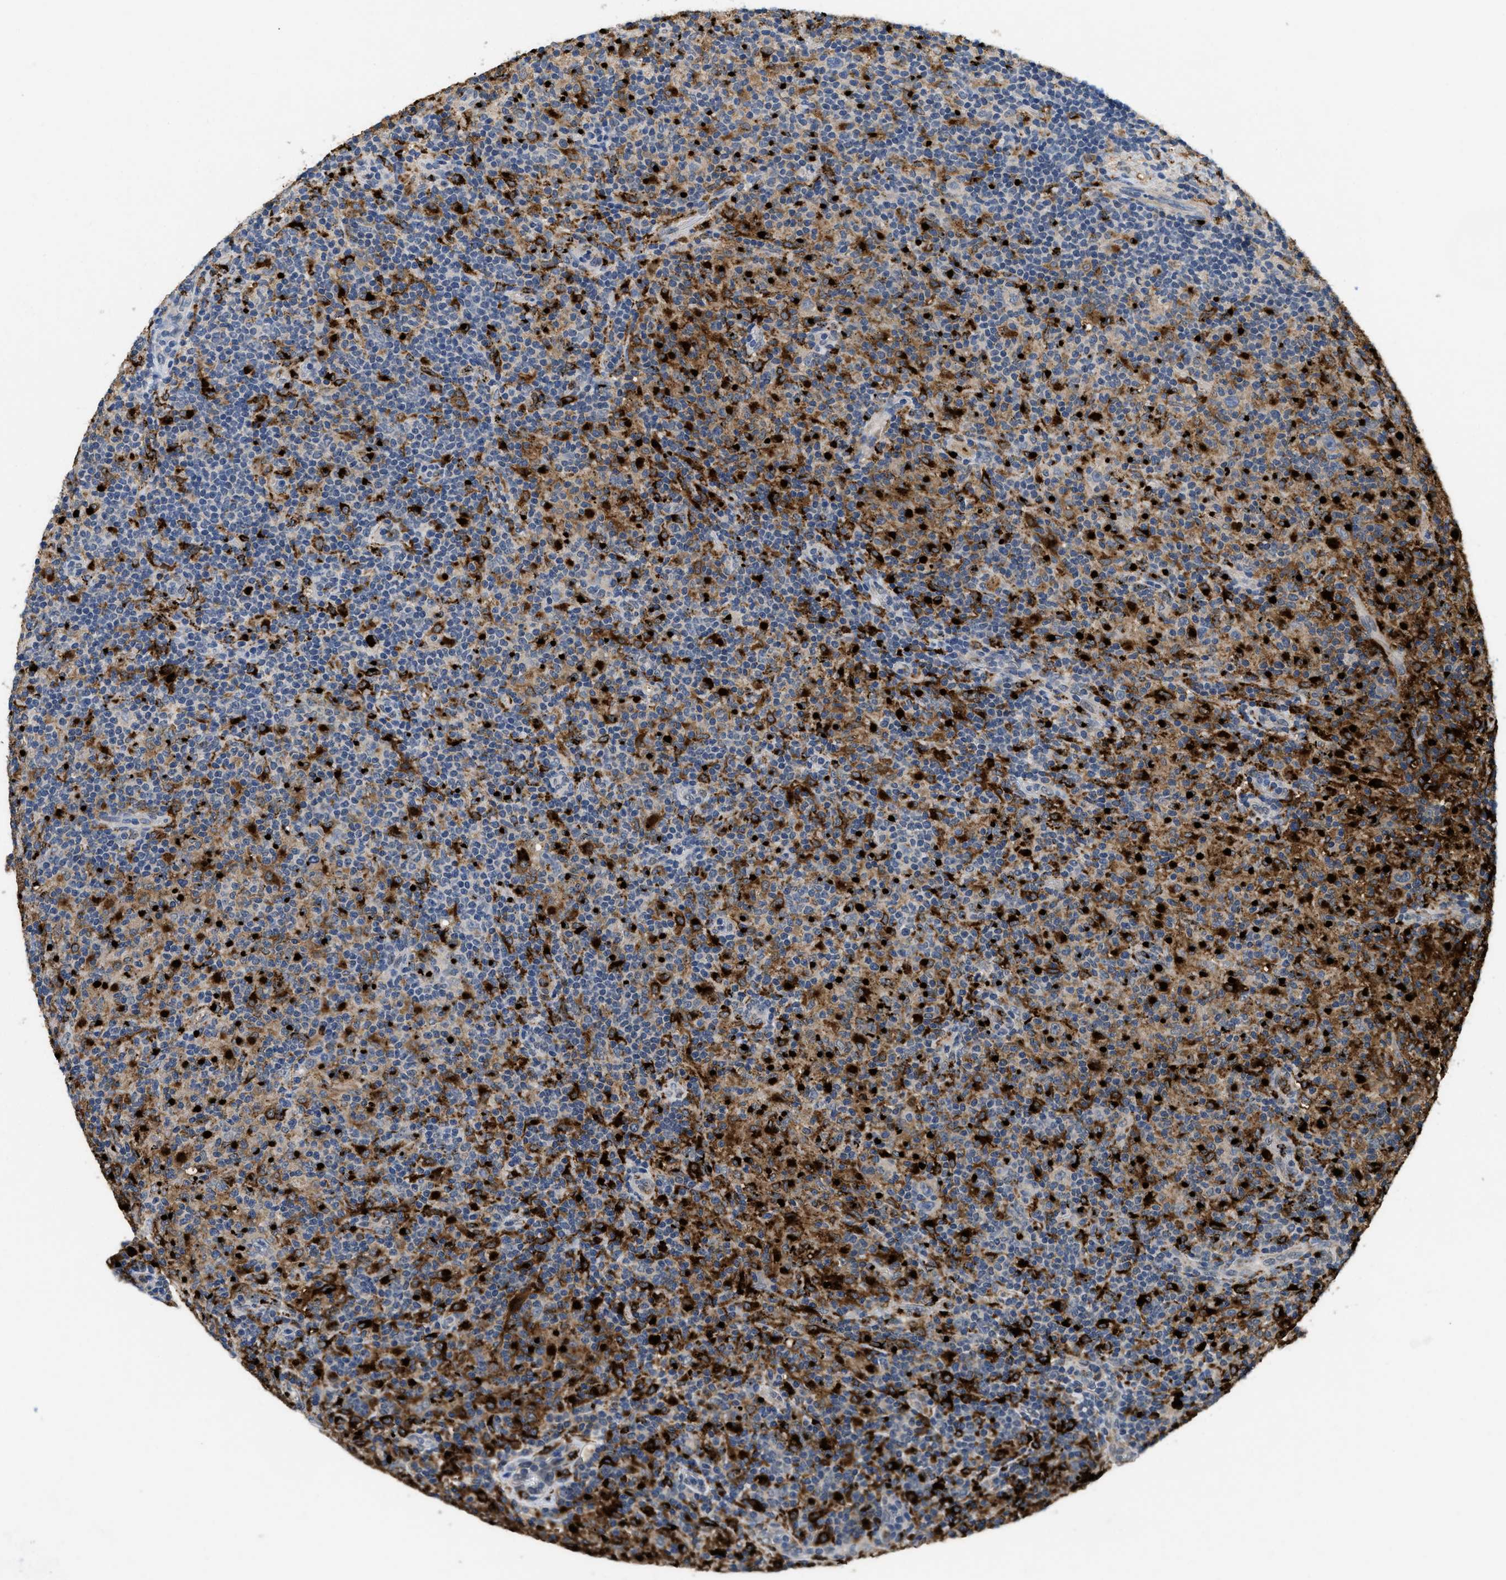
{"staining": {"intensity": "negative", "quantity": "none", "location": "none"}, "tissue": "lymphoma", "cell_type": "Tumor cells", "image_type": "cancer", "snomed": [{"axis": "morphology", "description": "Hodgkin's disease, NOS"}, {"axis": "topography", "description": "Lymph node"}], "caption": "Human Hodgkin's disease stained for a protein using immunohistochemistry (IHC) reveals no positivity in tumor cells.", "gene": "BMPR2", "patient": {"sex": "male", "age": 70}}